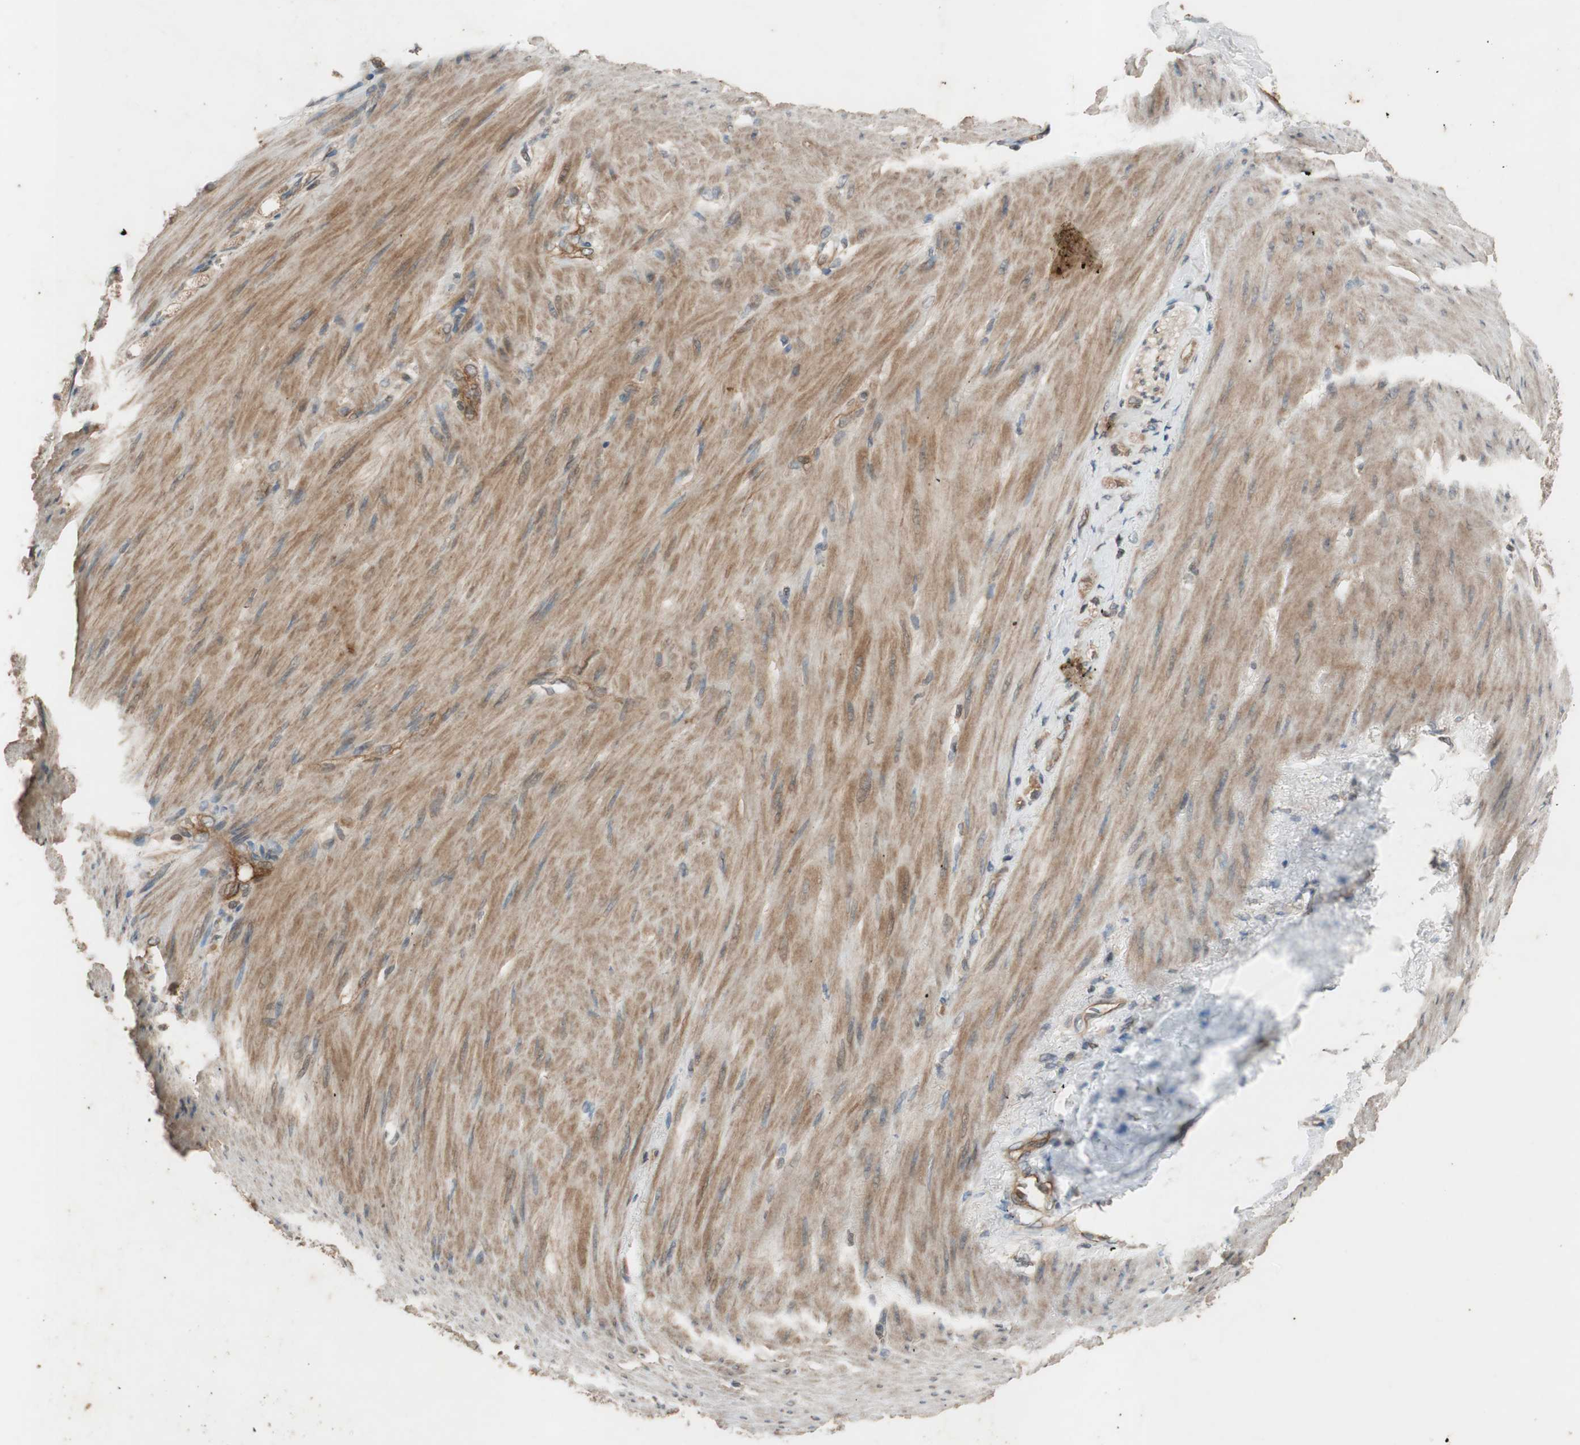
{"staining": {"intensity": "moderate", "quantity": ">75%", "location": "cytoplasmic/membranous"}, "tissue": "stomach cancer", "cell_type": "Tumor cells", "image_type": "cancer", "snomed": [{"axis": "morphology", "description": "Adenocarcinoma, NOS"}, {"axis": "topography", "description": "Stomach"}], "caption": "This histopathology image reveals immunohistochemistry staining of stomach cancer, with medium moderate cytoplasmic/membranous staining in about >75% of tumor cells.", "gene": "EPHA8", "patient": {"sex": "male", "age": 82}}